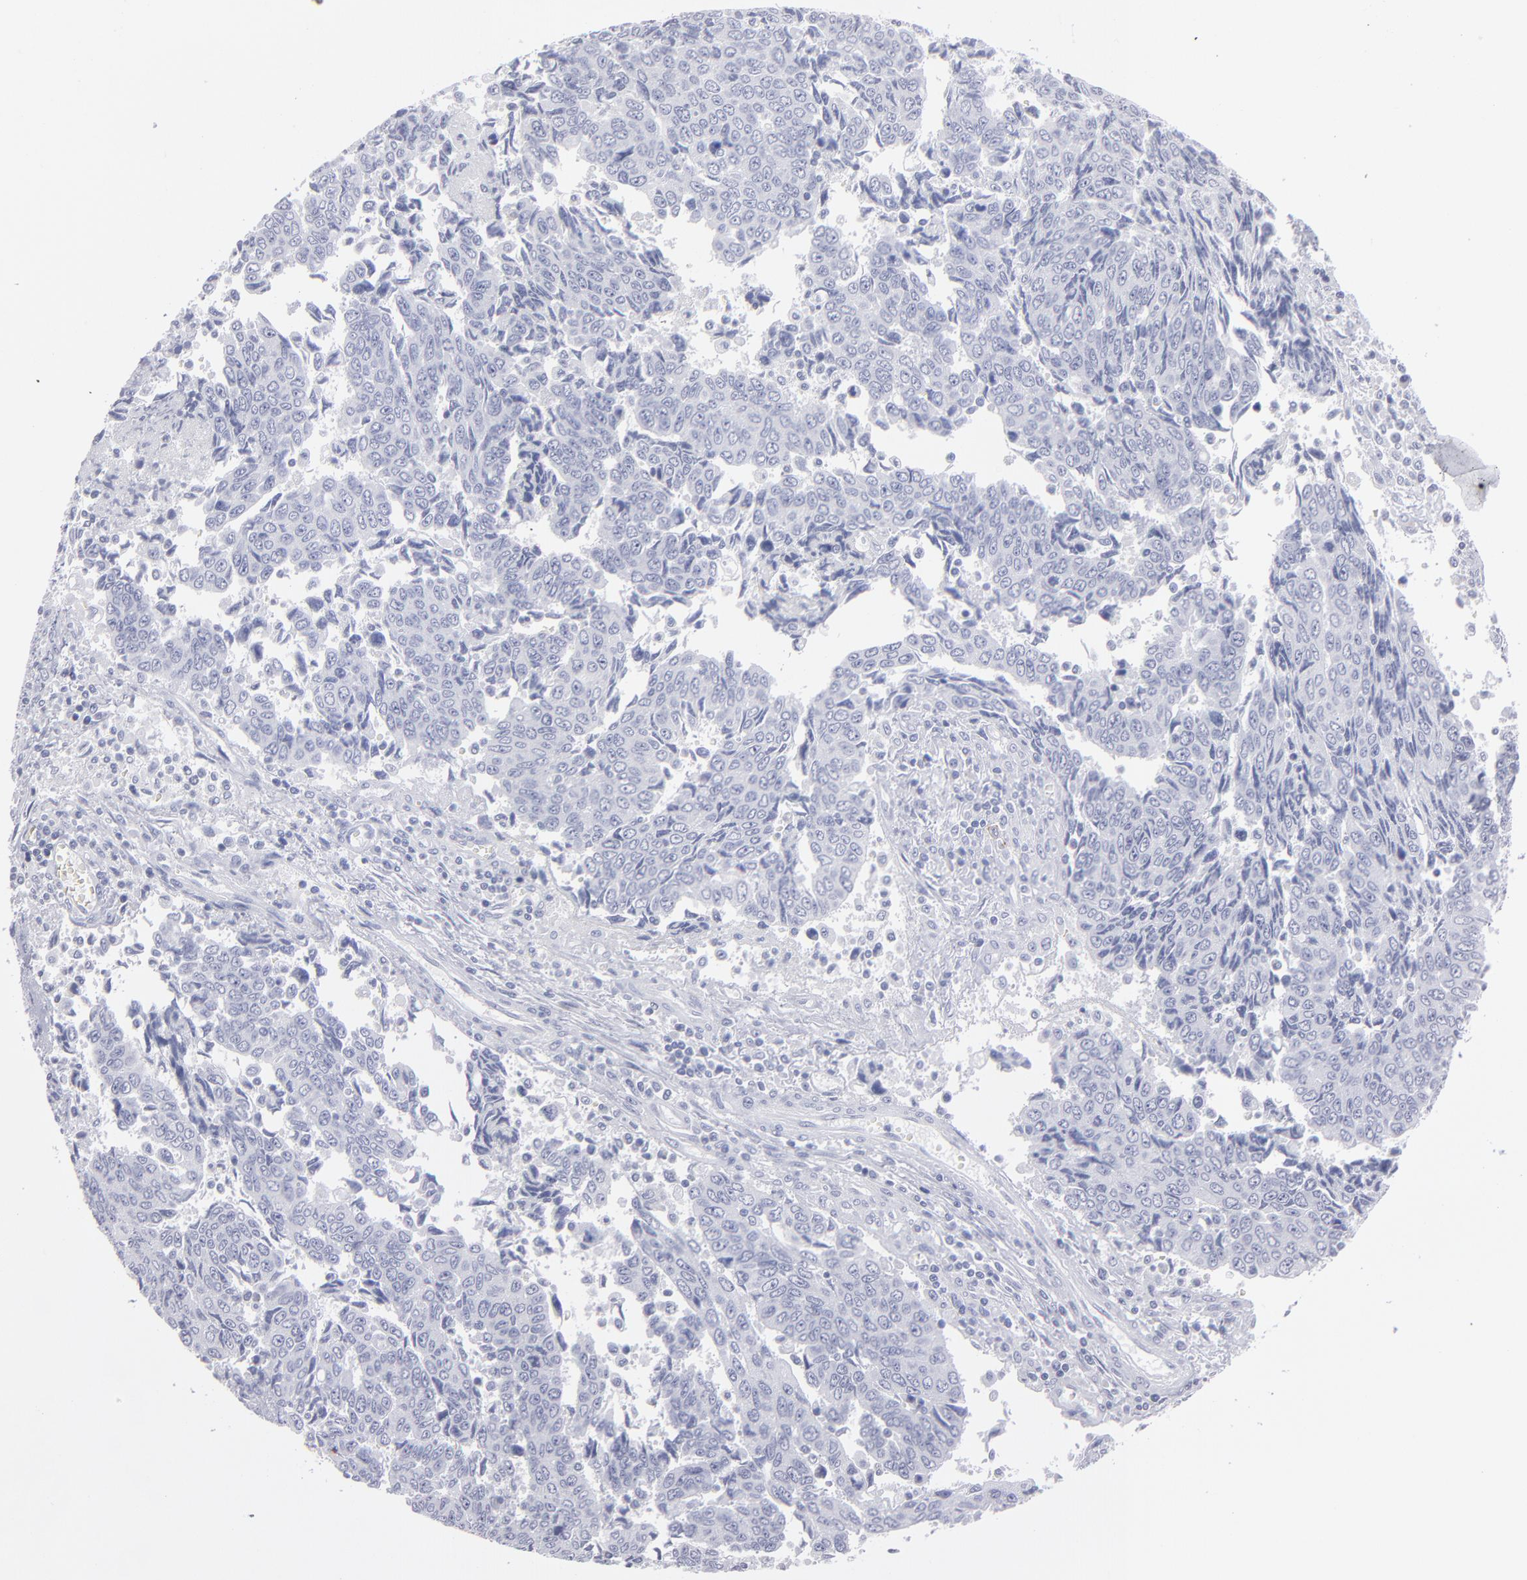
{"staining": {"intensity": "negative", "quantity": "none", "location": "none"}, "tissue": "urothelial cancer", "cell_type": "Tumor cells", "image_type": "cancer", "snomed": [{"axis": "morphology", "description": "Urothelial carcinoma, High grade"}, {"axis": "topography", "description": "Urinary bladder"}], "caption": "This is an immunohistochemistry (IHC) image of human urothelial cancer. There is no staining in tumor cells.", "gene": "CADM3", "patient": {"sex": "male", "age": 86}}